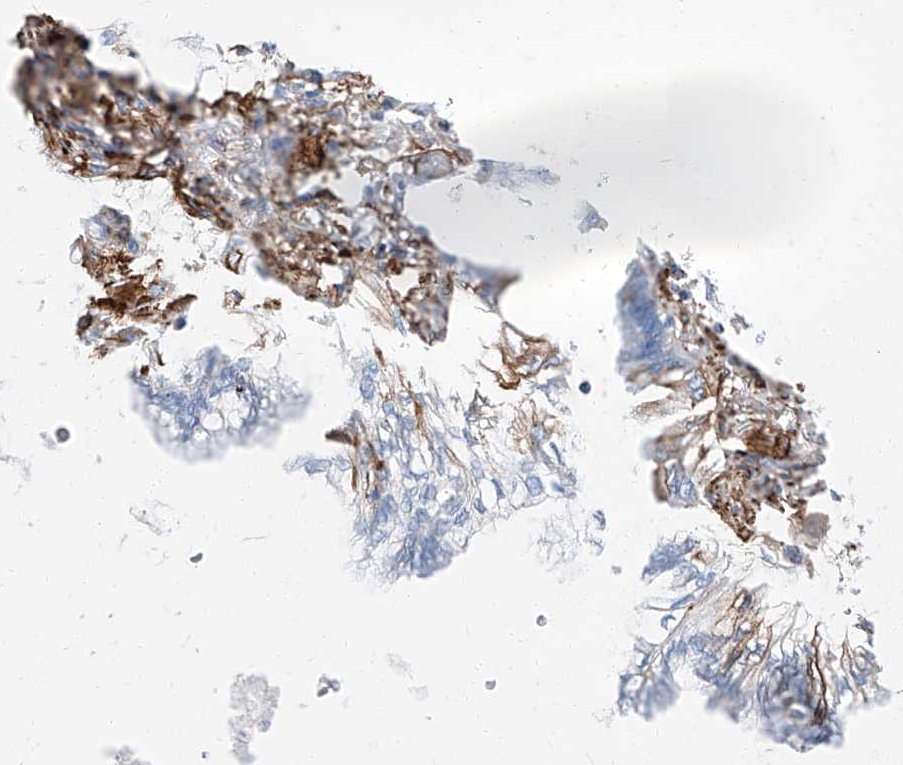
{"staining": {"intensity": "moderate", "quantity": "25%-75%", "location": "cytoplasmic/membranous"}, "tissue": "lung cancer", "cell_type": "Tumor cells", "image_type": "cancer", "snomed": [{"axis": "morphology", "description": "Adenocarcinoma, NOS"}, {"axis": "topography", "description": "Lung"}], "caption": "Lung cancer stained with IHC exhibits moderate cytoplasmic/membranous expression in about 25%-75% of tumor cells.", "gene": "ZNF804A", "patient": {"sex": "female", "age": 70}}